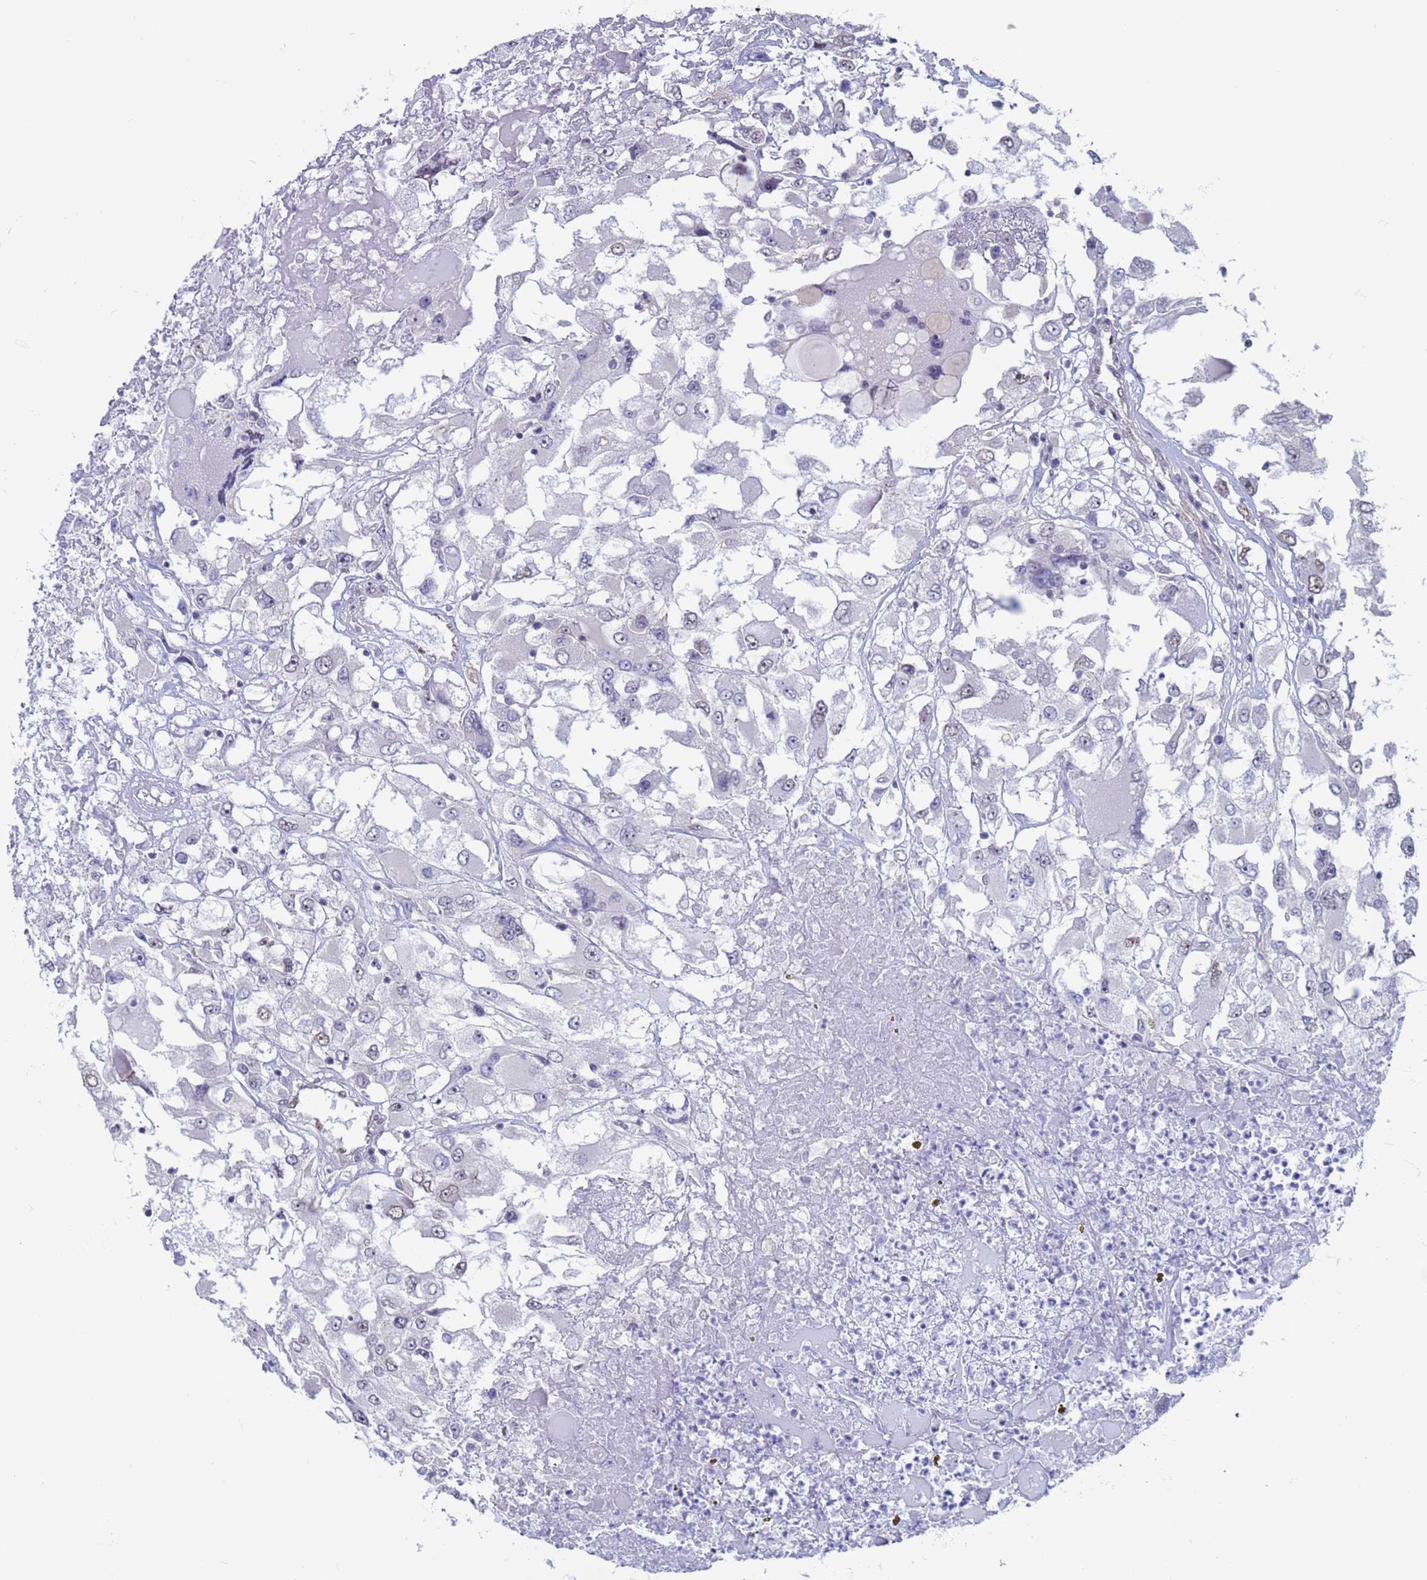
{"staining": {"intensity": "negative", "quantity": "none", "location": "none"}, "tissue": "renal cancer", "cell_type": "Tumor cells", "image_type": "cancer", "snomed": [{"axis": "morphology", "description": "Adenocarcinoma, NOS"}, {"axis": "topography", "description": "Kidney"}], "caption": "Renal adenocarcinoma was stained to show a protein in brown. There is no significant expression in tumor cells.", "gene": "SAE1", "patient": {"sex": "female", "age": 52}}